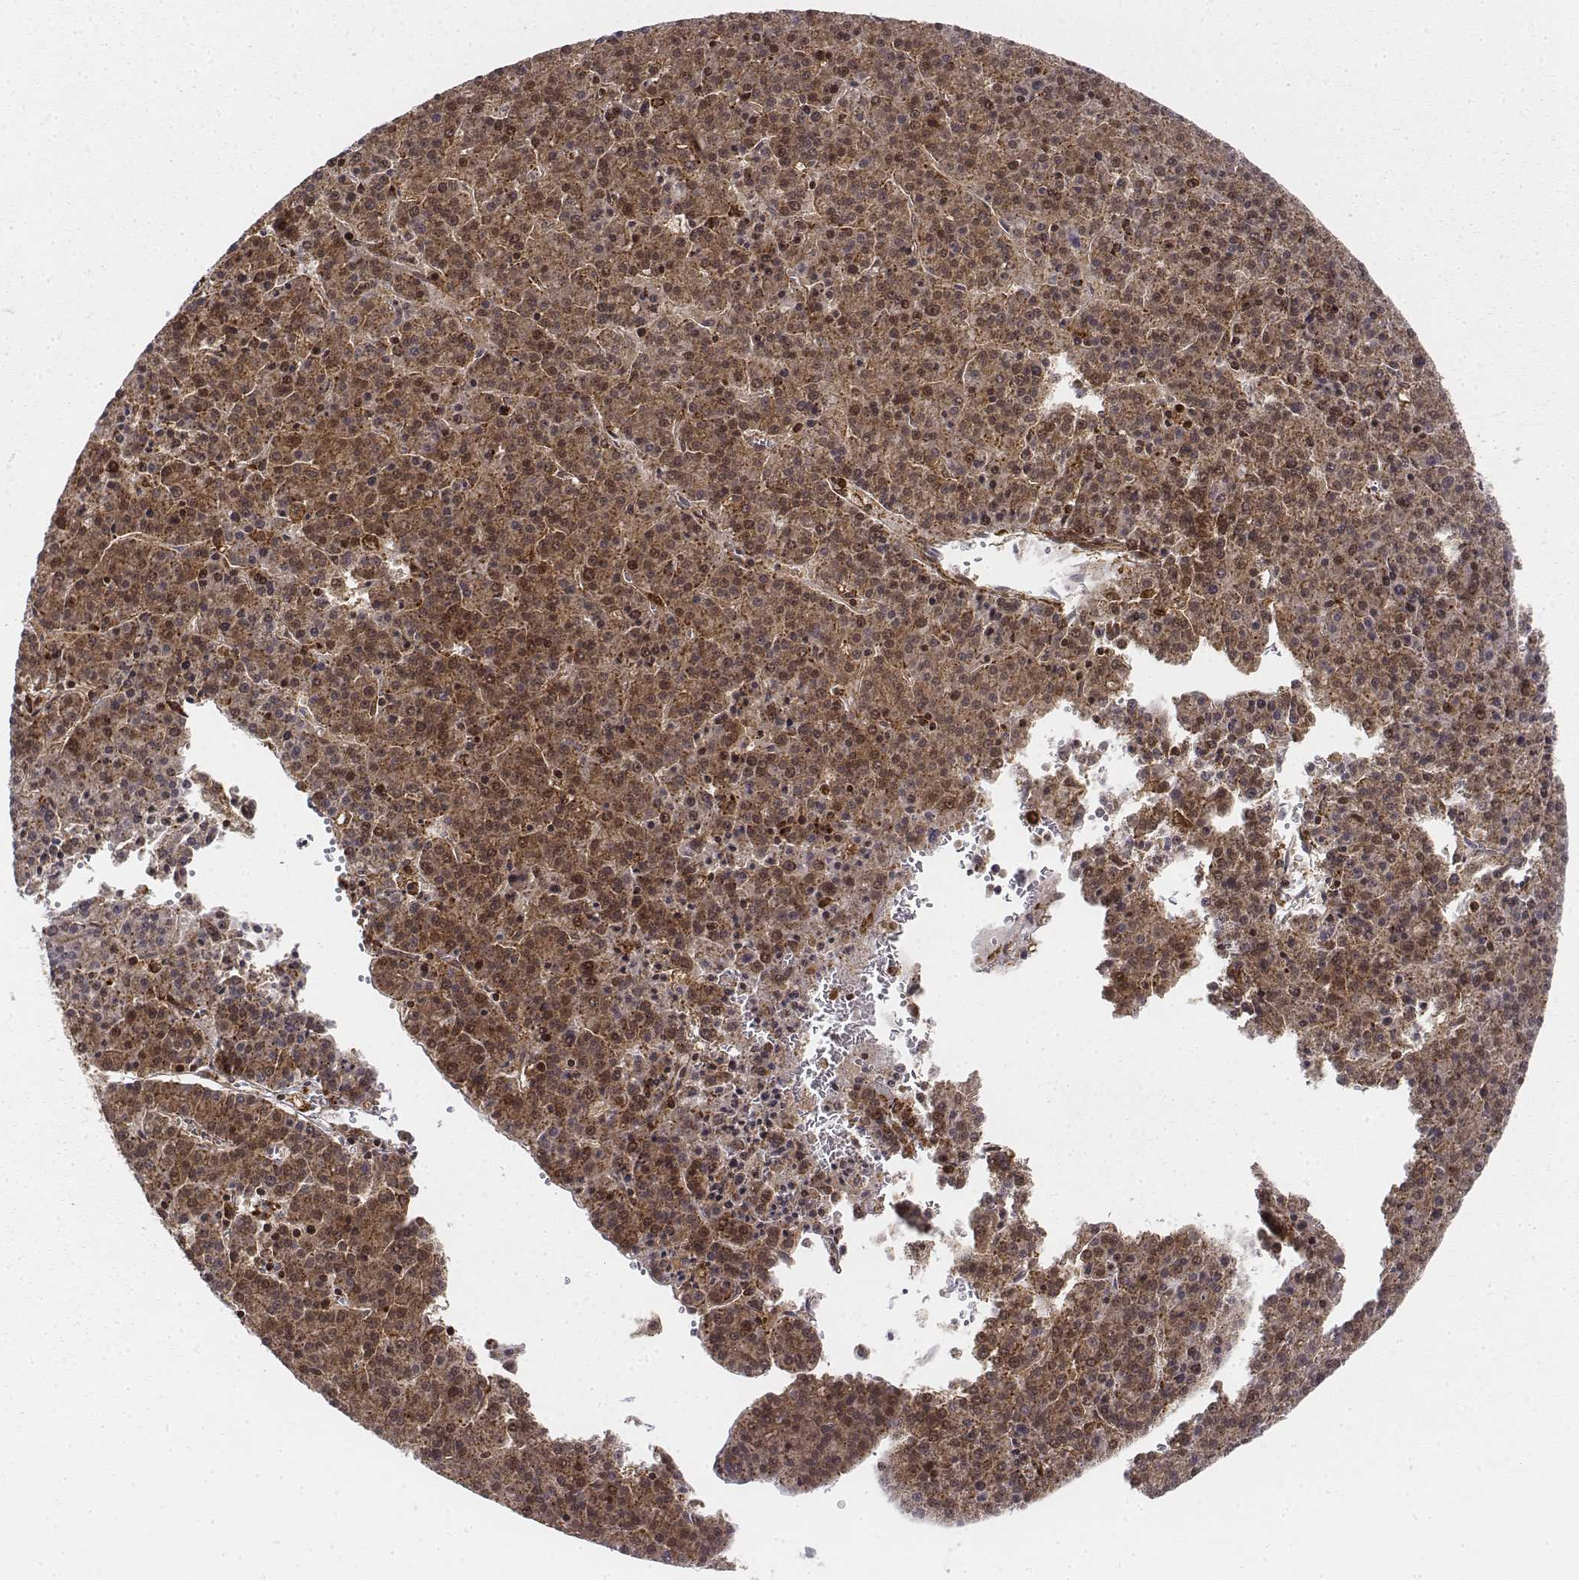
{"staining": {"intensity": "moderate", "quantity": ">75%", "location": "cytoplasmic/membranous,nuclear"}, "tissue": "liver cancer", "cell_type": "Tumor cells", "image_type": "cancer", "snomed": [{"axis": "morphology", "description": "Carcinoma, Hepatocellular, NOS"}, {"axis": "topography", "description": "Liver"}], "caption": "Liver cancer stained with a brown dye exhibits moderate cytoplasmic/membranous and nuclear positive positivity in about >75% of tumor cells.", "gene": "ZFYVE19", "patient": {"sex": "female", "age": 58}}